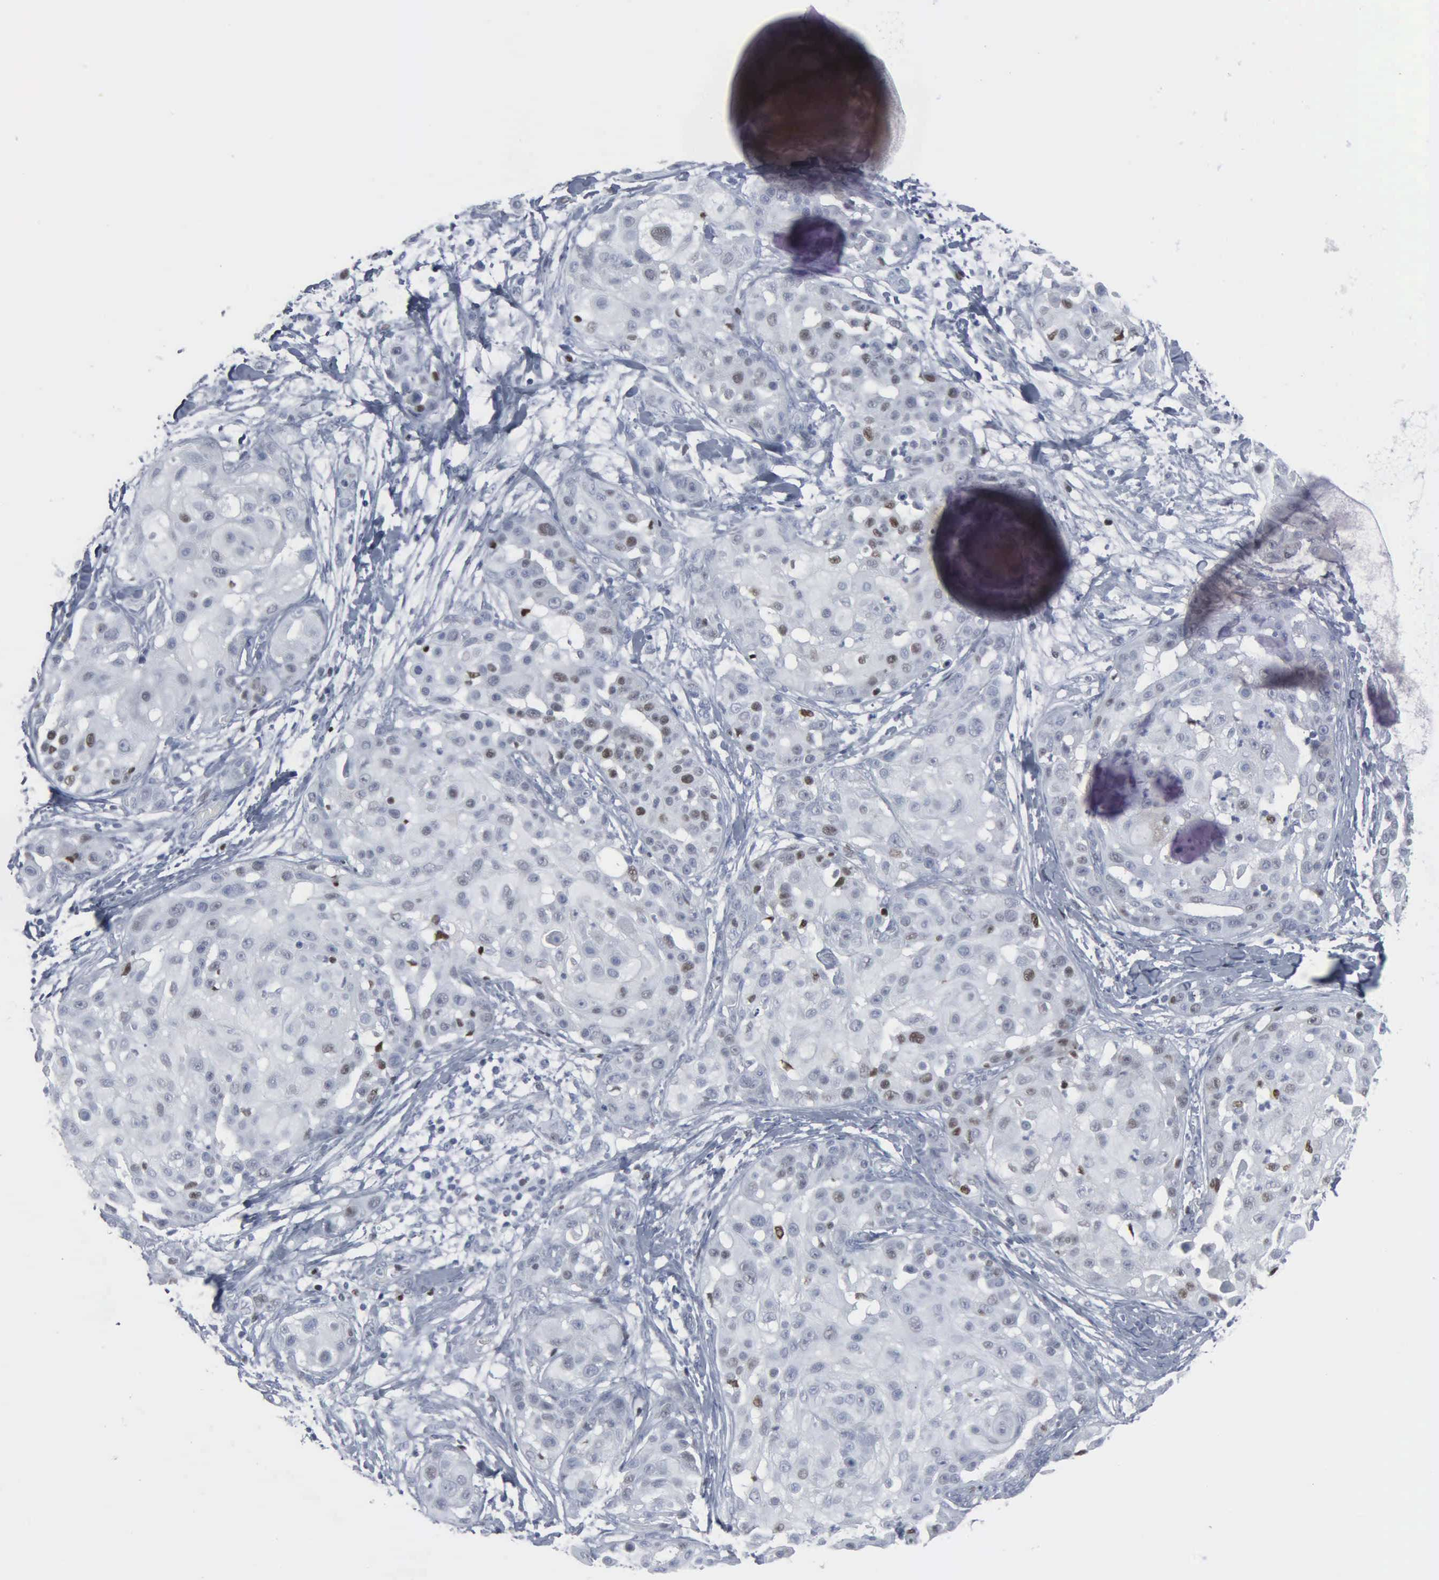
{"staining": {"intensity": "weak", "quantity": "<25%", "location": "nuclear"}, "tissue": "skin cancer", "cell_type": "Tumor cells", "image_type": "cancer", "snomed": [{"axis": "morphology", "description": "Squamous cell carcinoma, NOS"}, {"axis": "topography", "description": "Skin"}], "caption": "Skin cancer was stained to show a protein in brown. There is no significant expression in tumor cells.", "gene": "CCND3", "patient": {"sex": "female", "age": 57}}